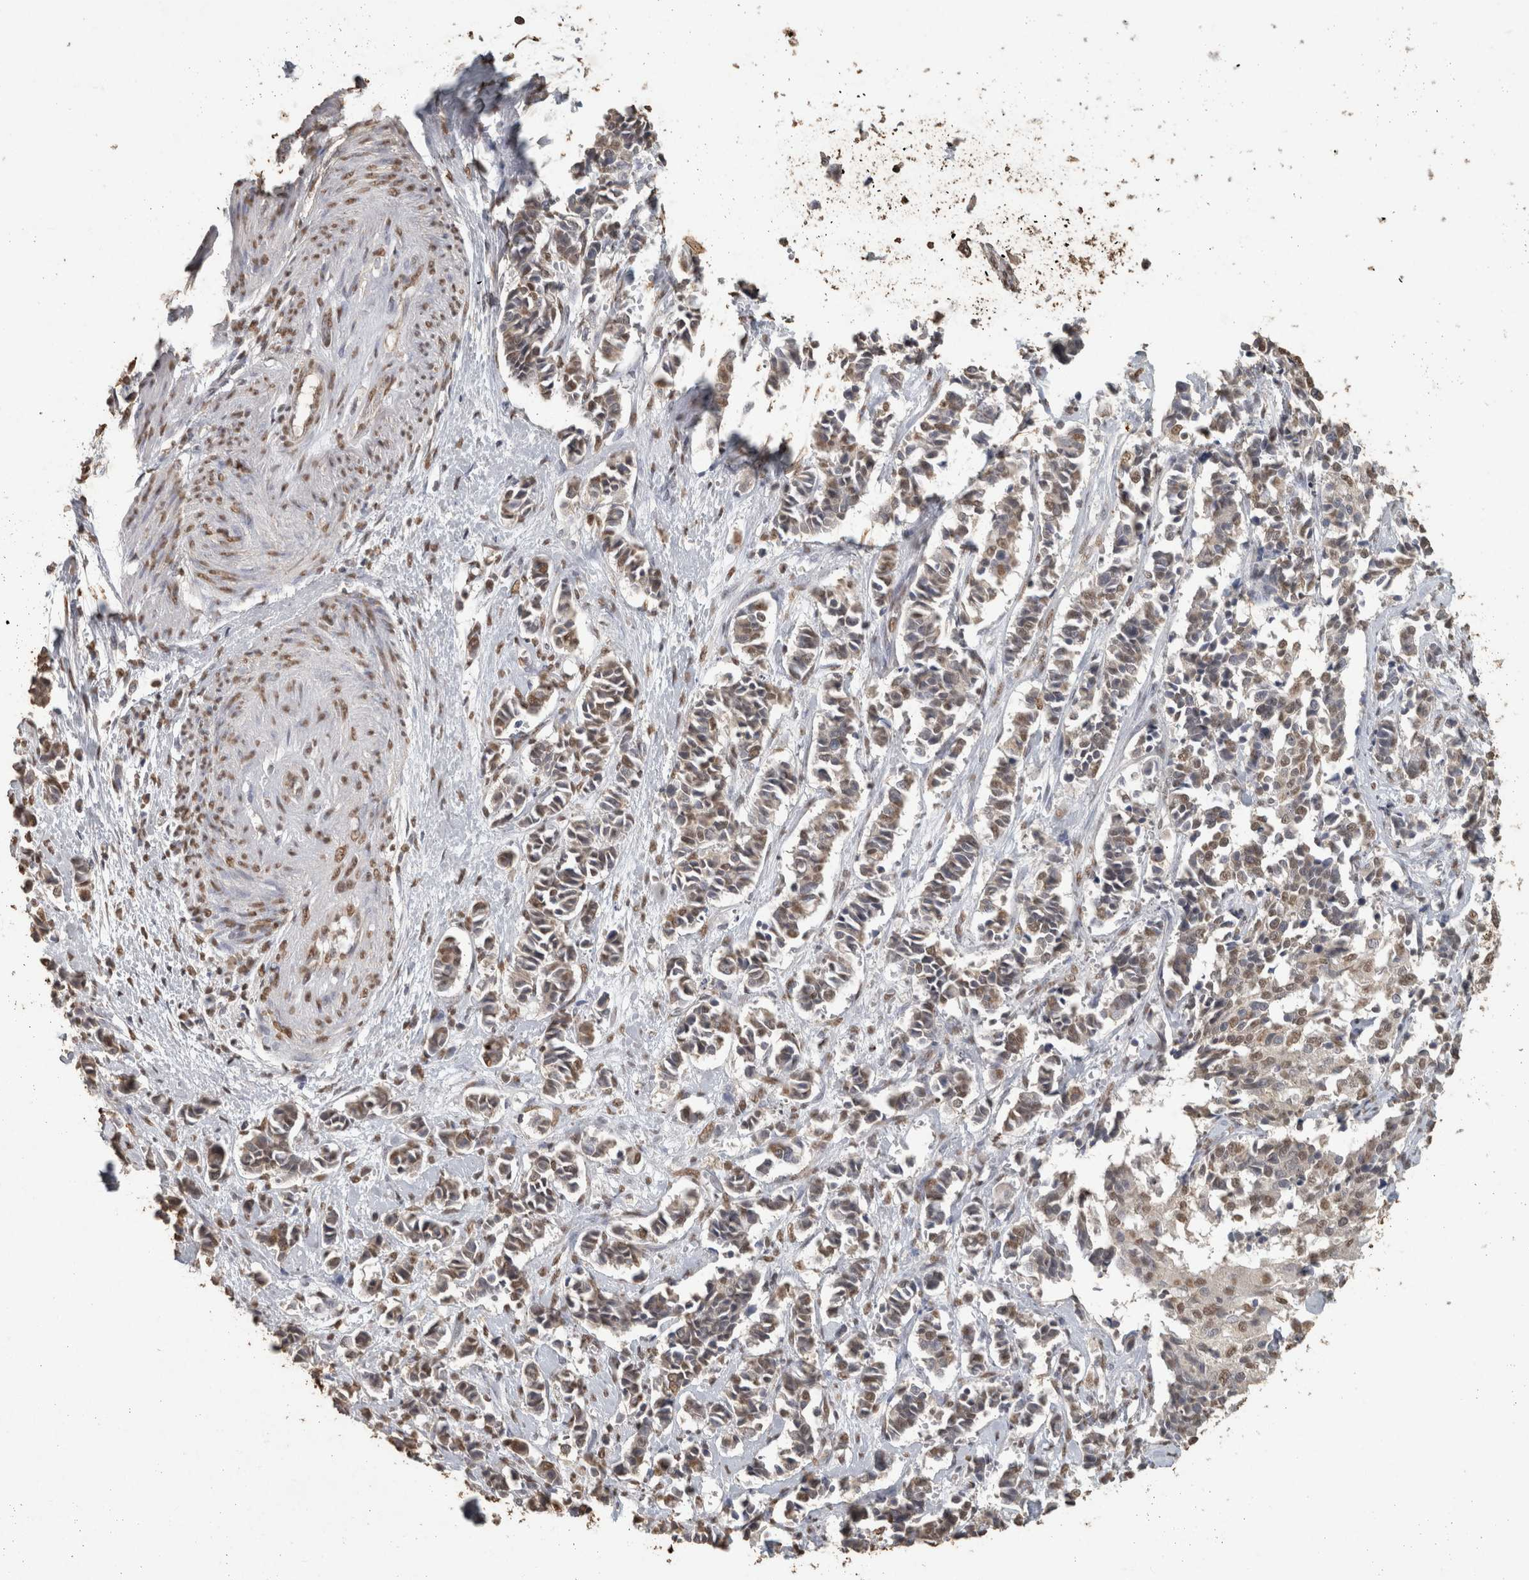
{"staining": {"intensity": "weak", "quantity": ">75%", "location": "nuclear"}, "tissue": "cervical cancer", "cell_type": "Tumor cells", "image_type": "cancer", "snomed": [{"axis": "morphology", "description": "Normal tissue, NOS"}, {"axis": "morphology", "description": "Squamous cell carcinoma, NOS"}, {"axis": "topography", "description": "Cervix"}], "caption": "Protein staining by IHC displays weak nuclear staining in about >75% of tumor cells in cervical cancer (squamous cell carcinoma).", "gene": "HAND2", "patient": {"sex": "female", "age": 35}}